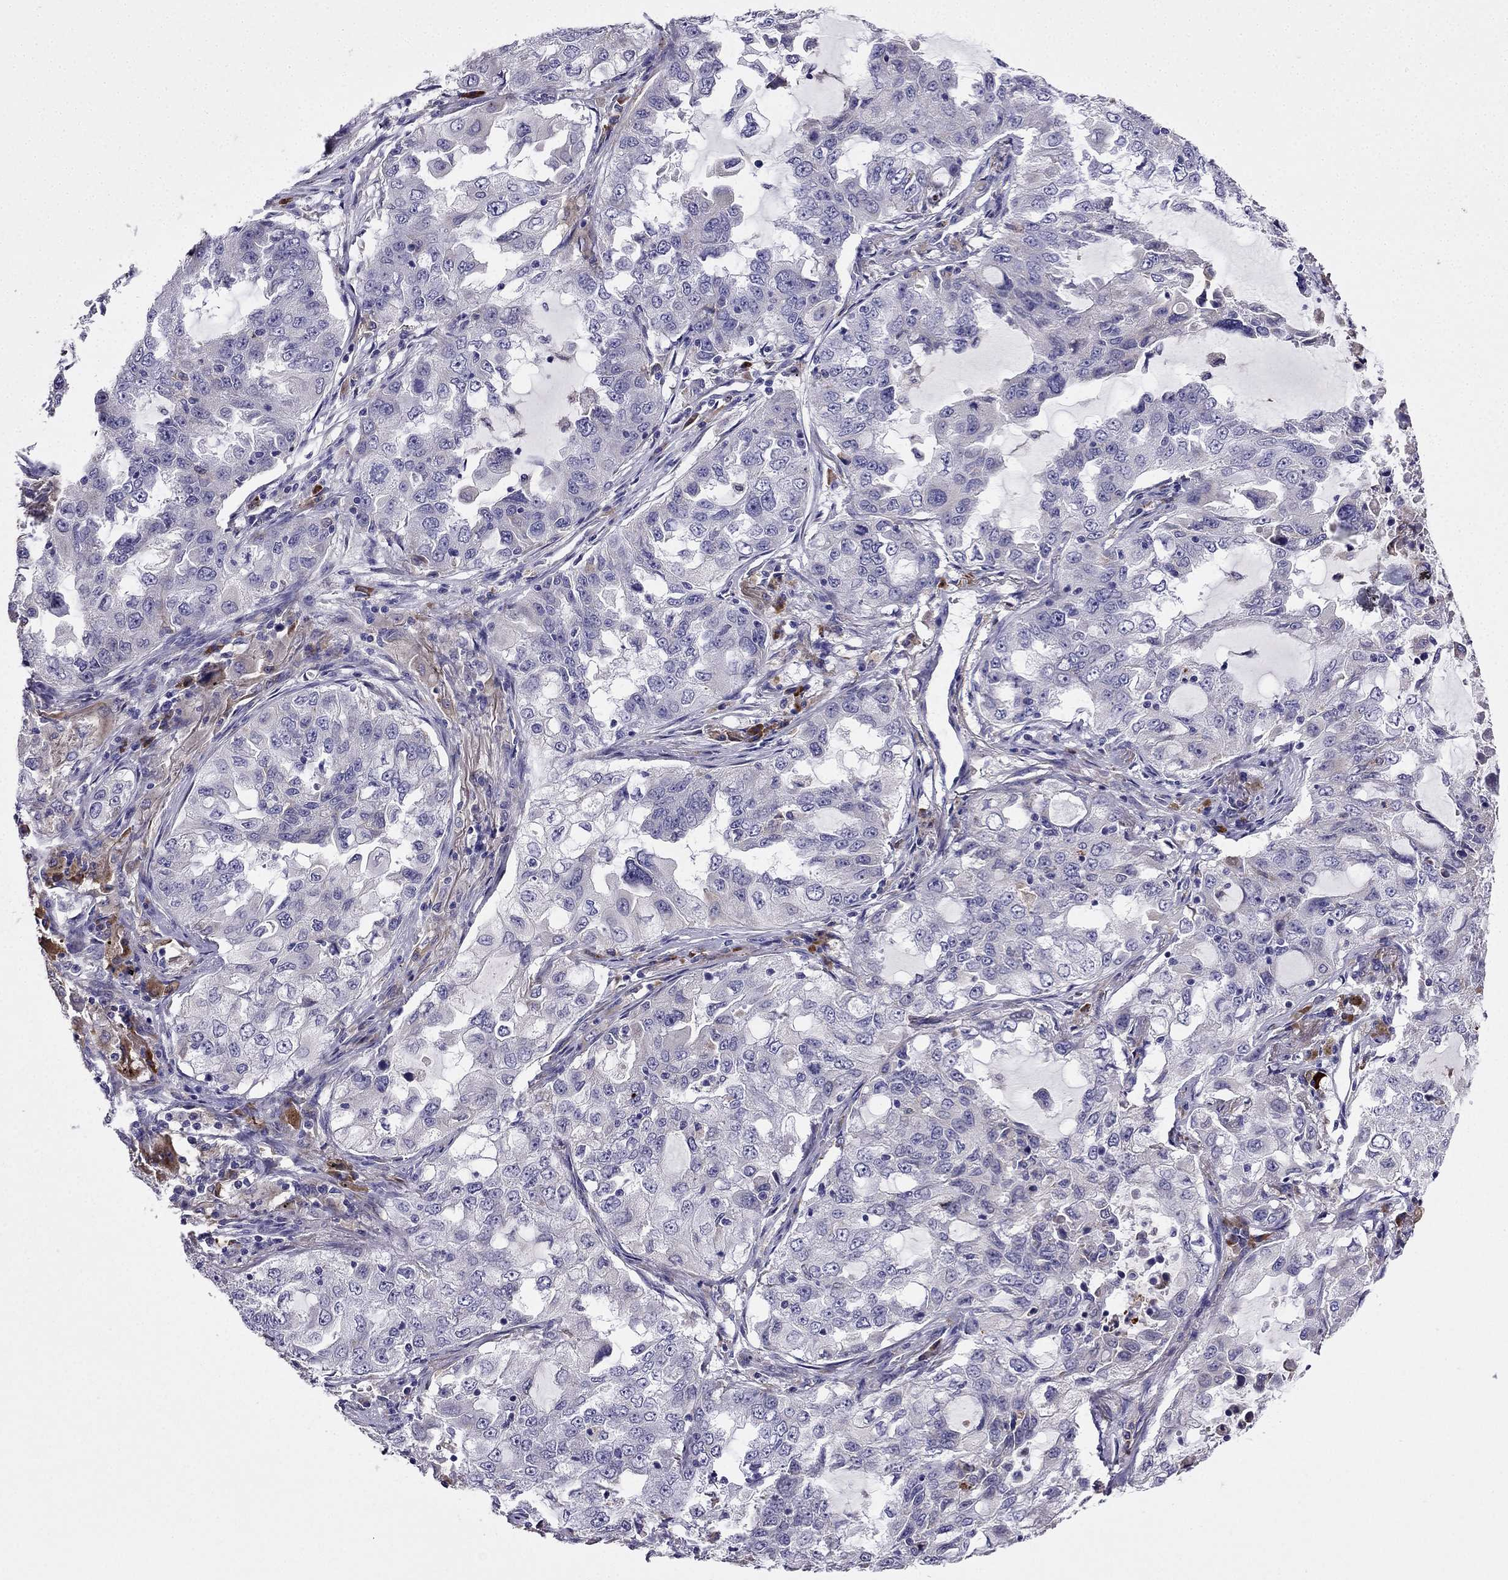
{"staining": {"intensity": "negative", "quantity": "none", "location": "none"}, "tissue": "lung cancer", "cell_type": "Tumor cells", "image_type": "cancer", "snomed": [{"axis": "morphology", "description": "Adenocarcinoma, NOS"}, {"axis": "topography", "description": "Lung"}], "caption": "This is an immunohistochemistry image of human lung cancer. There is no staining in tumor cells.", "gene": "TSSK4", "patient": {"sex": "female", "age": 61}}